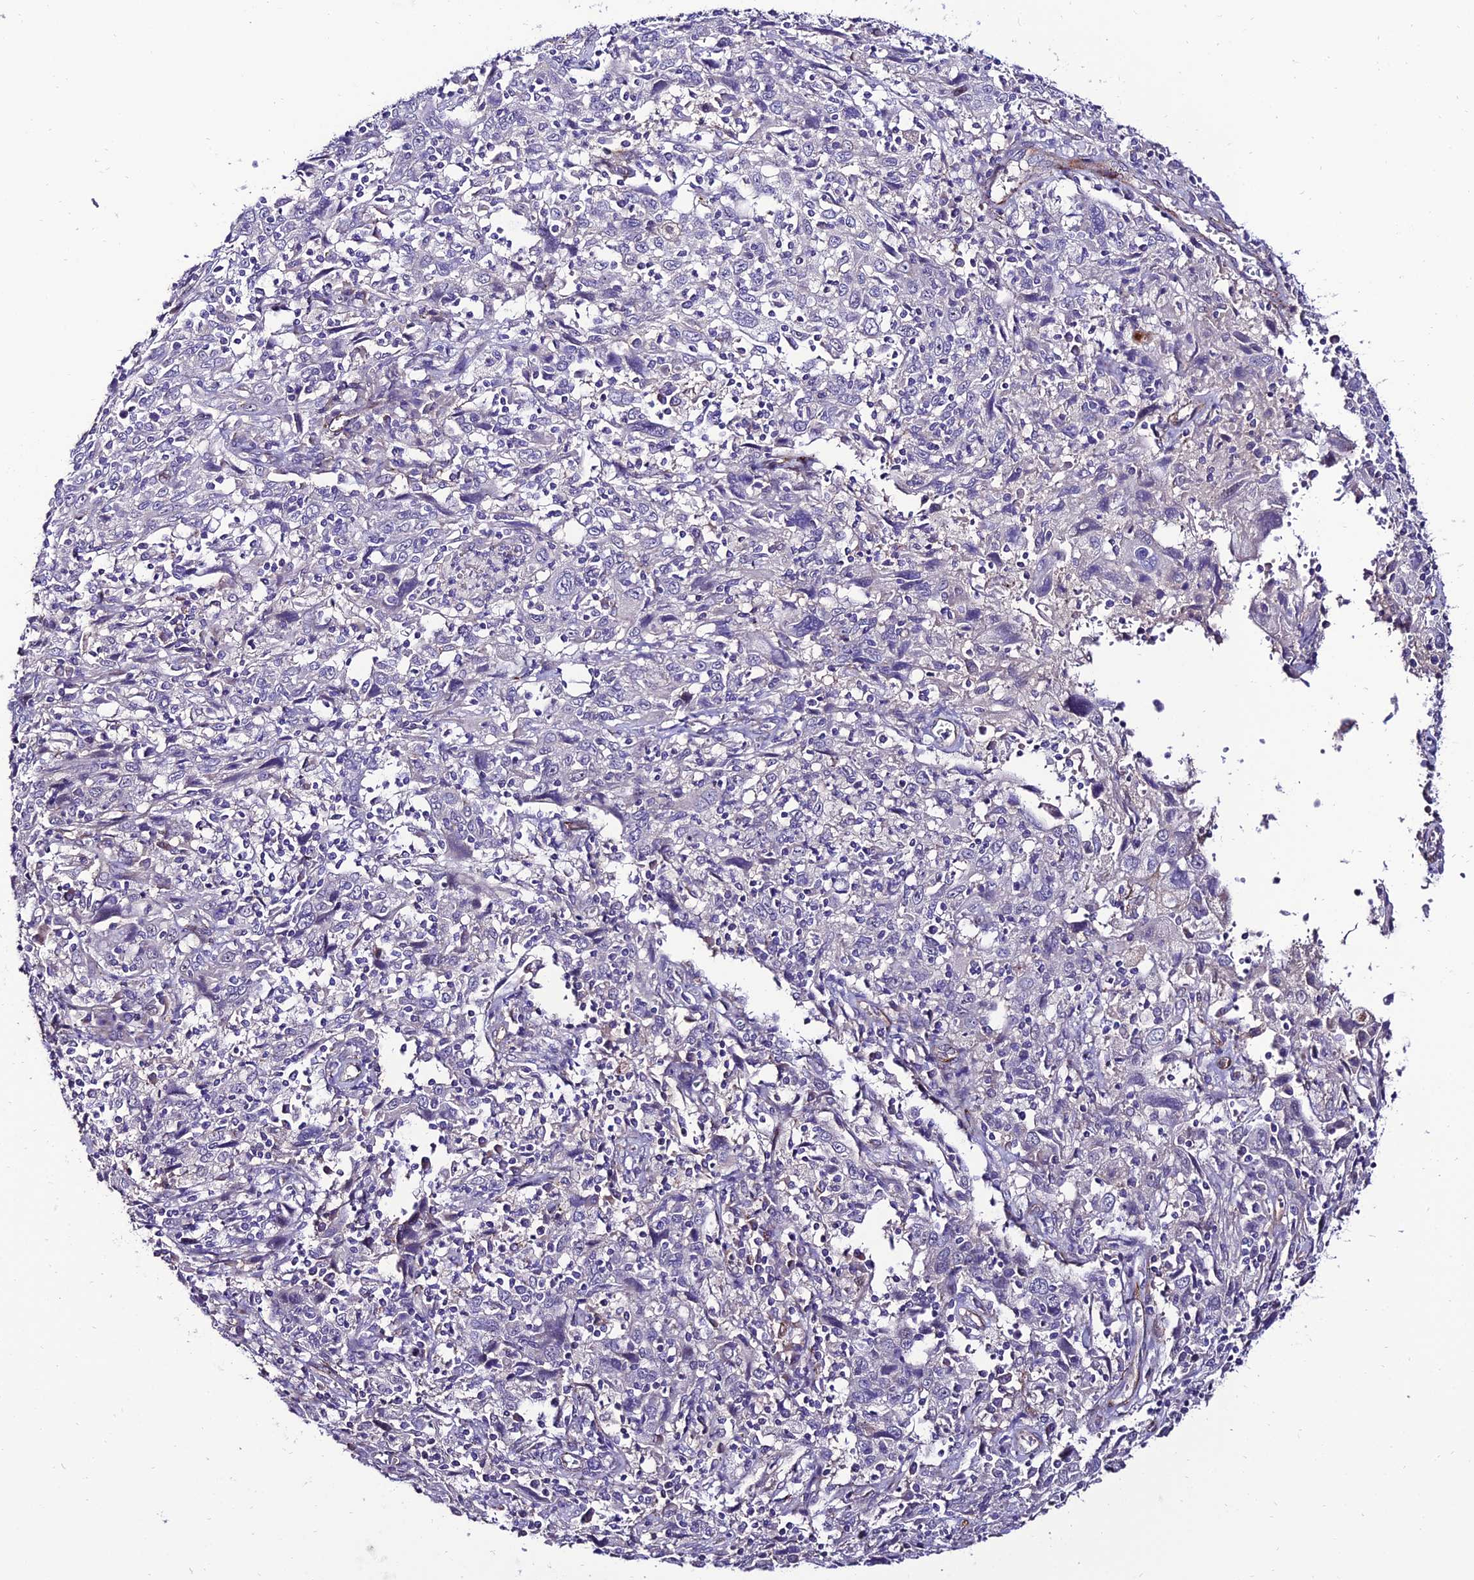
{"staining": {"intensity": "negative", "quantity": "none", "location": "none"}, "tissue": "cervical cancer", "cell_type": "Tumor cells", "image_type": "cancer", "snomed": [{"axis": "morphology", "description": "Squamous cell carcinoma, NOS"}, {"axis": "topography", "description": "Cervix"}], "caption": "Cervical cancer was stained to show a protein in brown. There is no significant expression in tumor cells.", "gene": "ALDH3B2", "patient": {"sex": "female", "age": 46}}